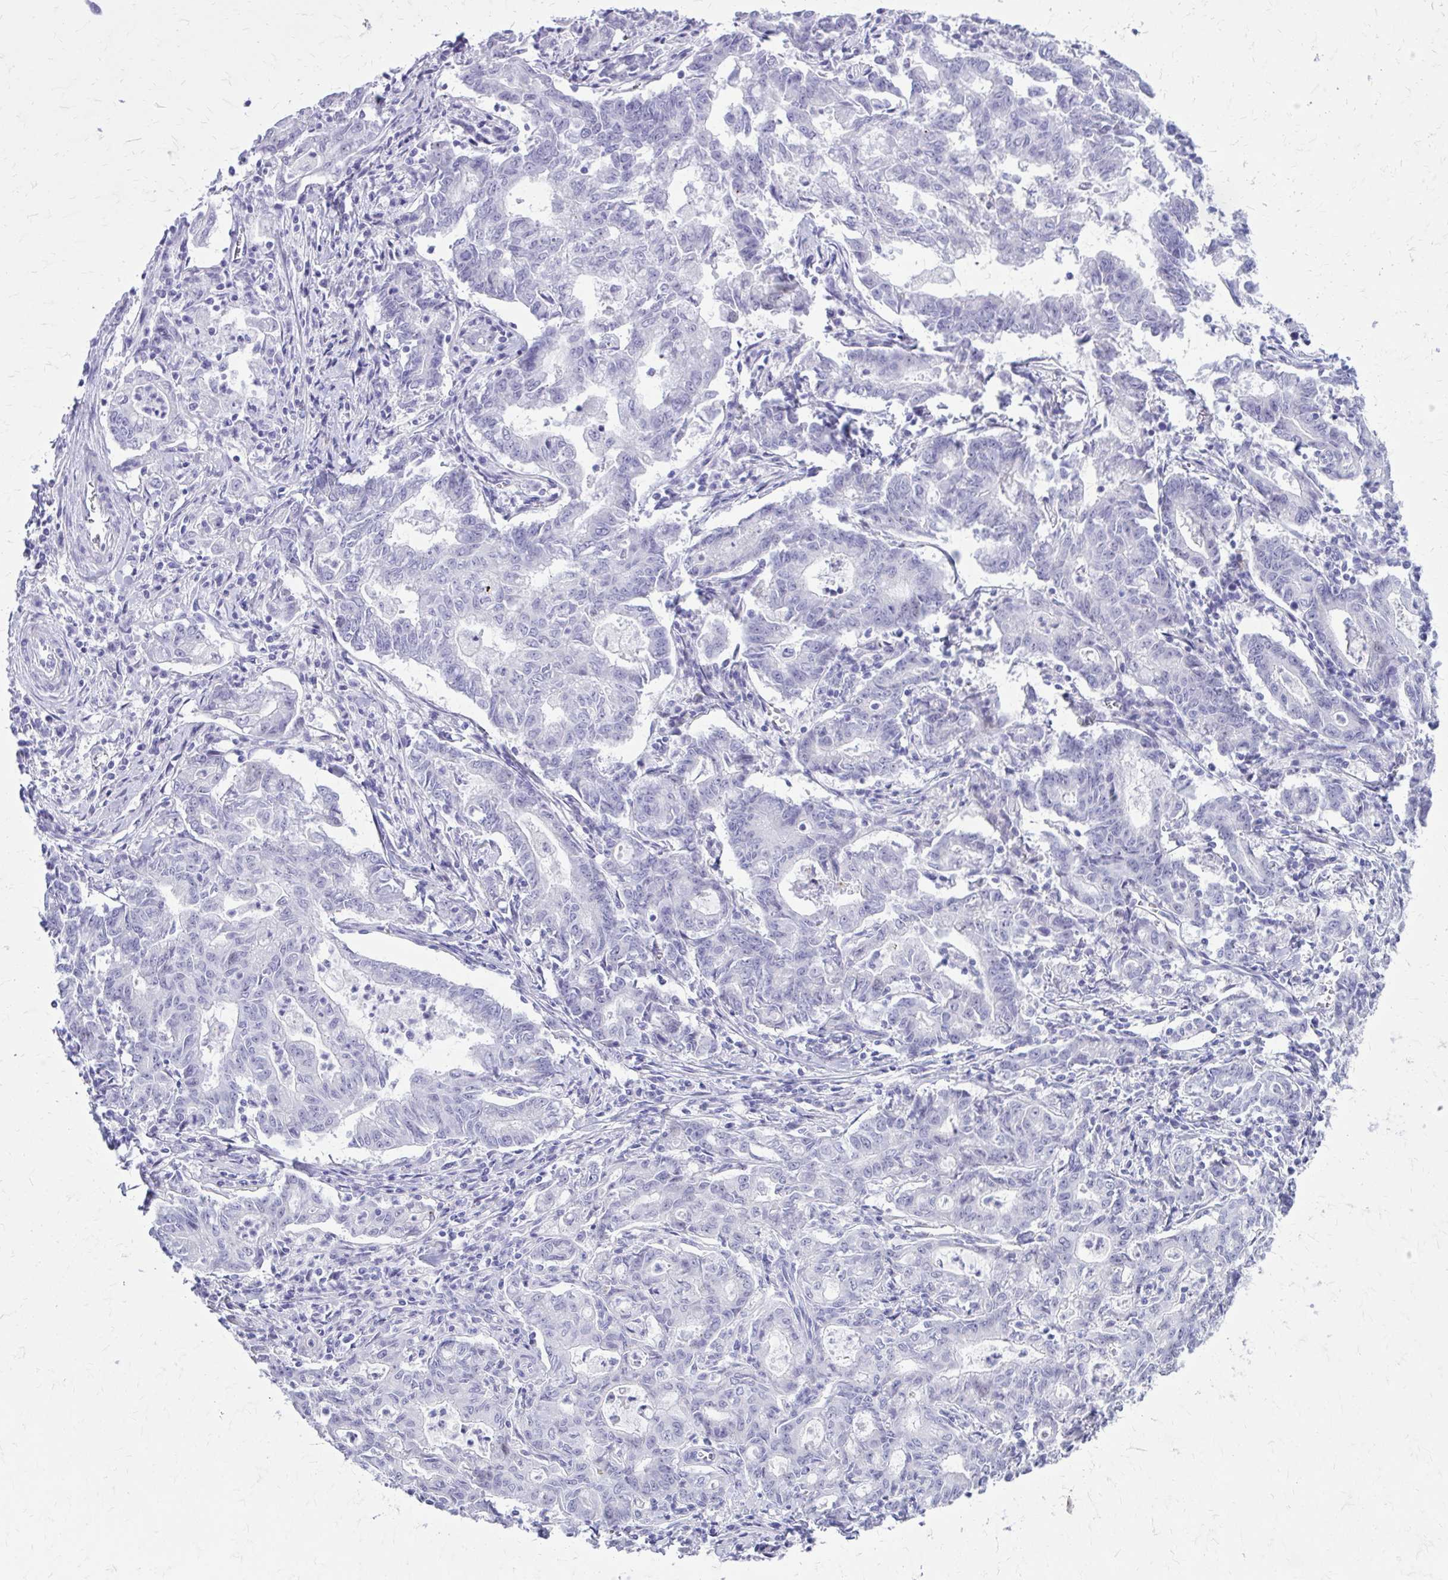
{"staining": {"intensity": "negative", "quantity": "none", "location": "none"}, "tissue": "stomach cancer", "cell_type": "Tumor cells", "image_type": "cancer", "snomed": [{"axis": "morphology", "description": "Adenocarcinoma, NOS"}, {"axis": "topography", "description": "Stomach, upper"}], "caption": "Tumor cells show no significant protein staining in stomach adenocarcinoma. (Stains: DAB (3,3'-diaminobenzidine) immunohistochemistry with hematoxylin counter stain, Microscopy: brightfield microscopy at high magnification).", "gene": "LCN15", "patient": {"sex": "female", "age": 79}}